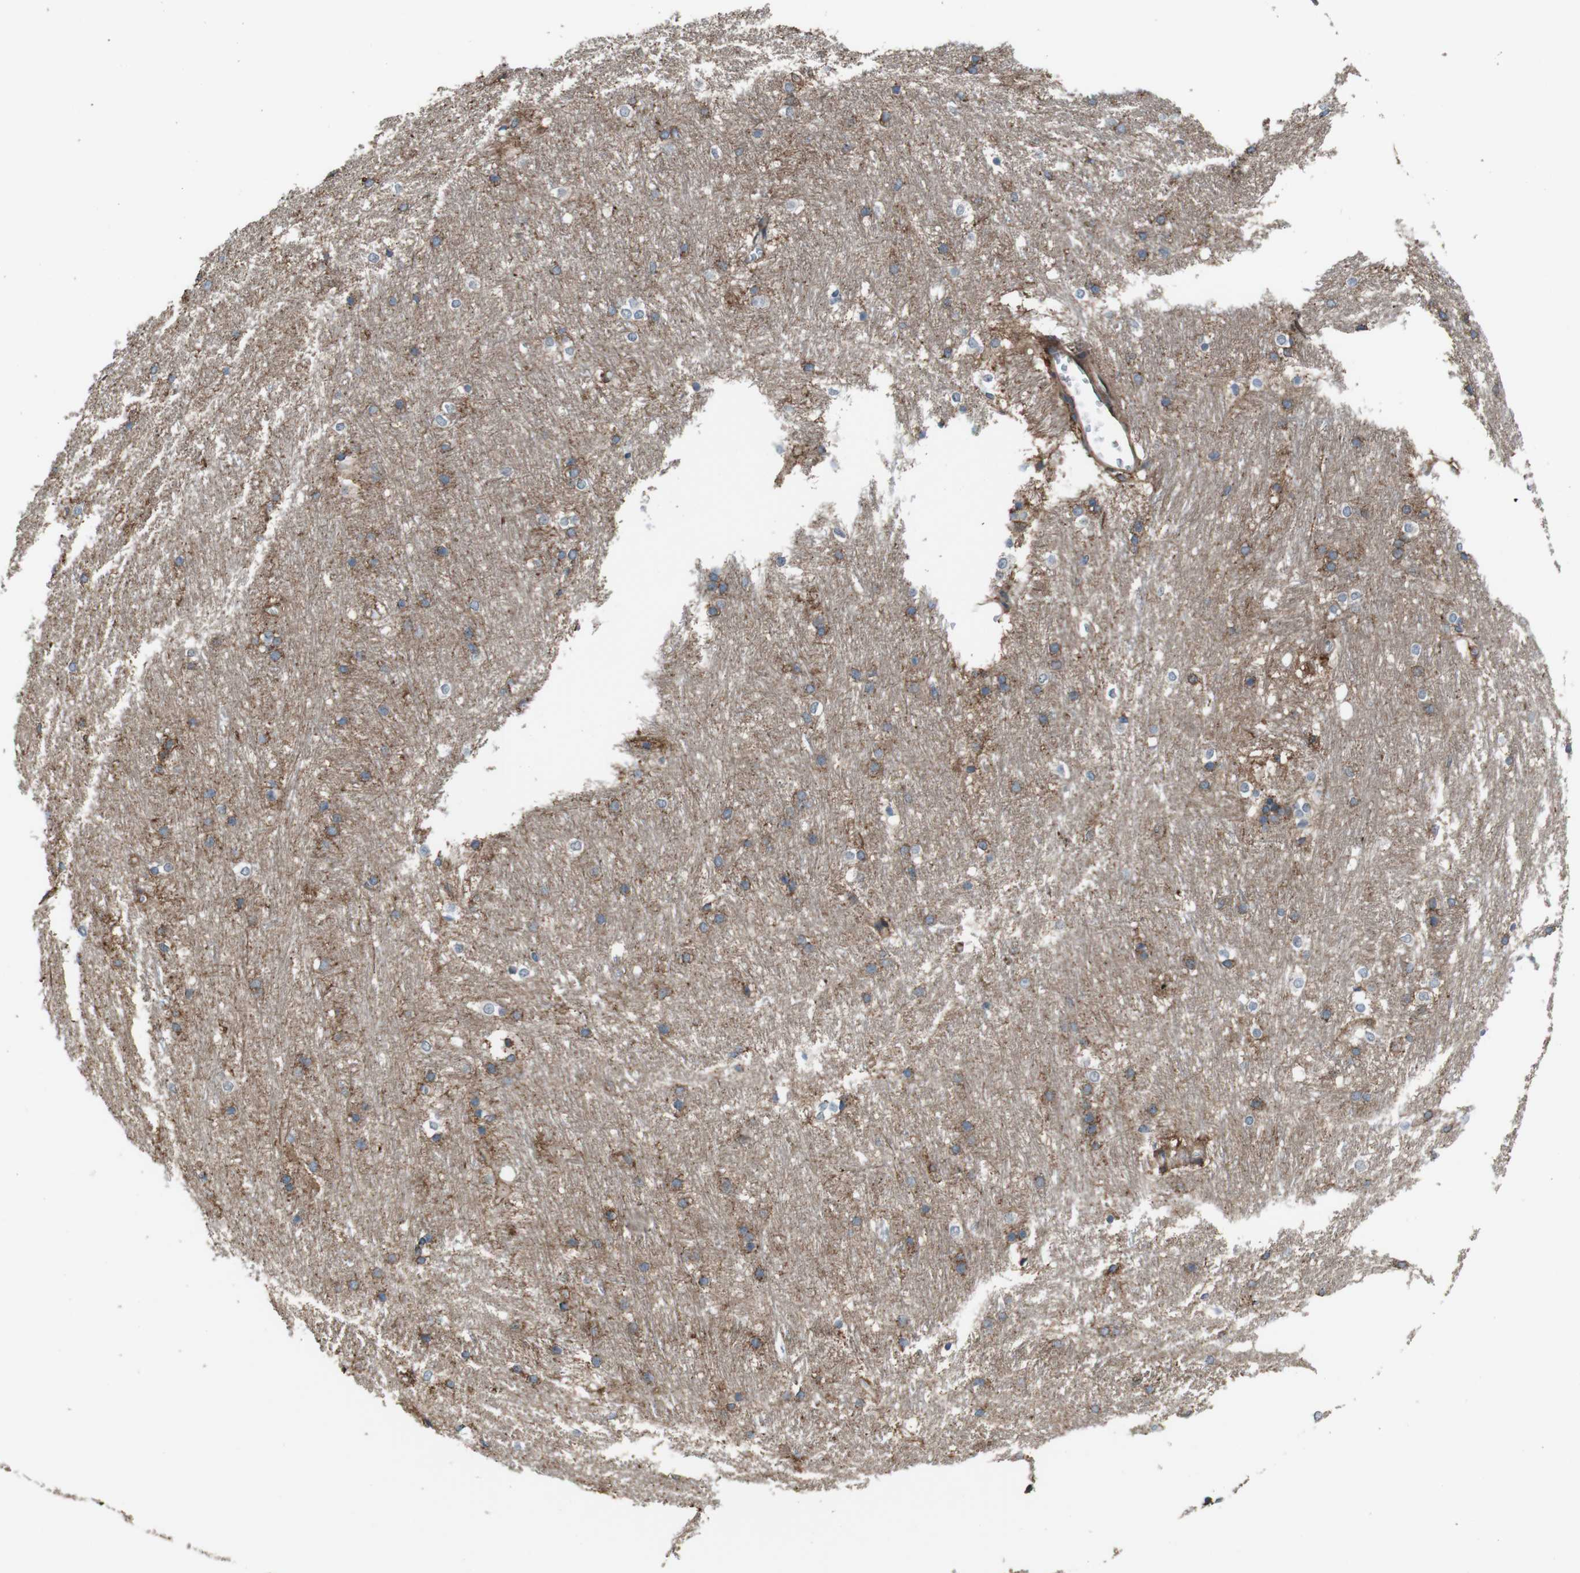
{"staining": {"intensity": "moderate", "quantity": "25%-75%", "location": "cytoplasmic/membranous"}, "tissue": "caudate", "cell_type": "Glial cells", "image_type": "normal", "snomed": [{"axis": "morphology", "description": "Normal tissue, NOS"}, {"axis": "topography", "description": "Lateral ventricle wall"}], "caption": "Protein staining exhibits moderate cytoplasmic/membranous expression in approximately 25%-75% of glial cells in unremarkable caudate.", "gene": "ATP2B1", "patient": {"sex": "female", "age": 19}}